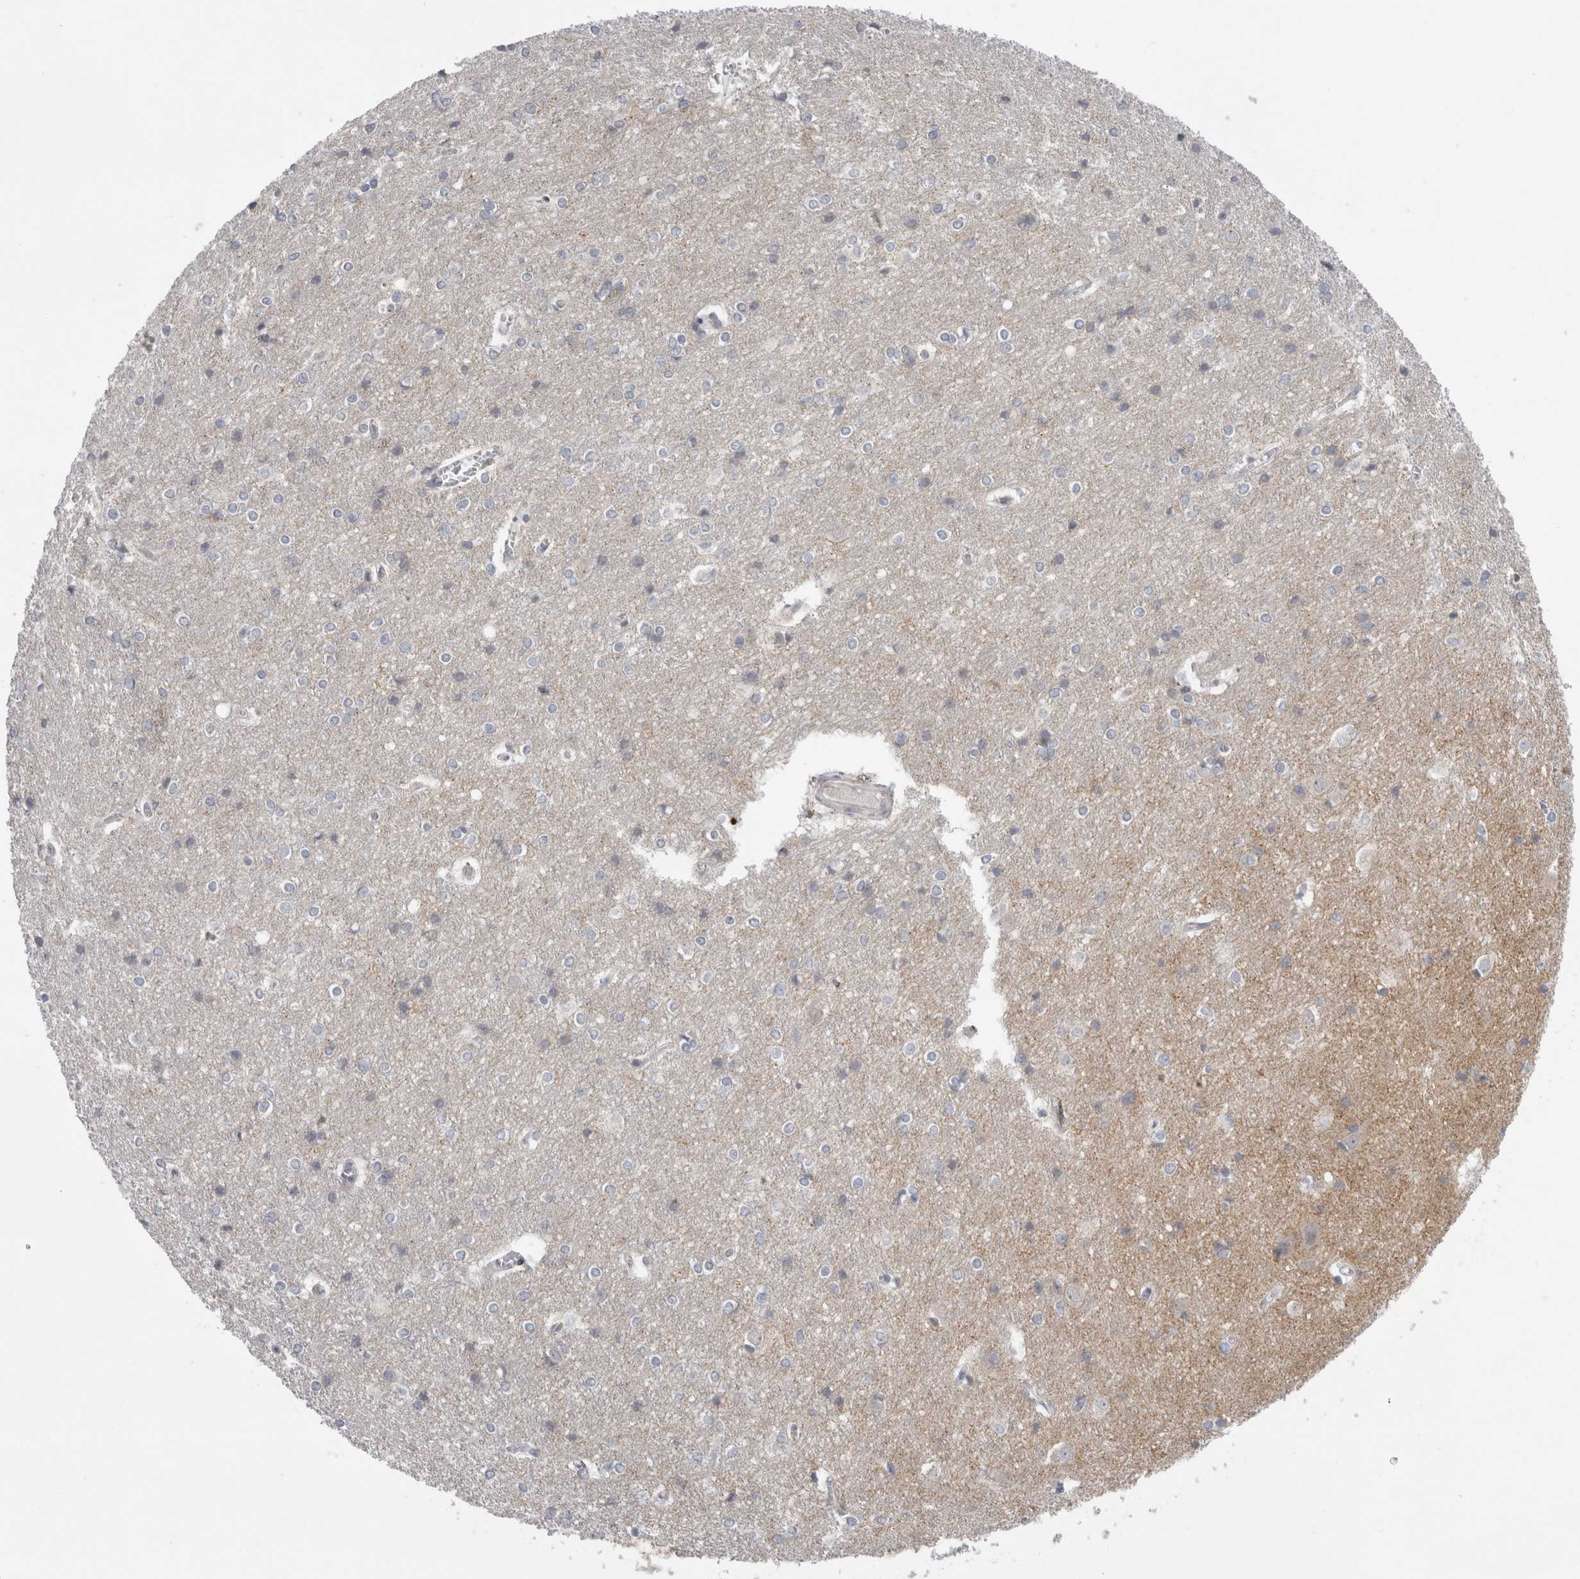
{"staining": {"intensity": "negative", "quantity": "none", "location": "none"}, "tissue": "cerebral cortex", "cell_type": "Endothelial cells", "image_type": "normal", "snomed": [{"axis": "morphology", "description": "Normal tissue, NOS"}, {"axis": "topography", "description": "Cerebral cortex"}], "caption": "DAB immunohistochemical staining of normal cerebral cortex exhibits no significant staining in endothelial cells. (Stains: DAB IHC with hematoxylin counter stain, Microscopy: brightfield microscopy at high magnification).", "gene": "UTP25", "patient": {"sex": "male", "age": 54}}